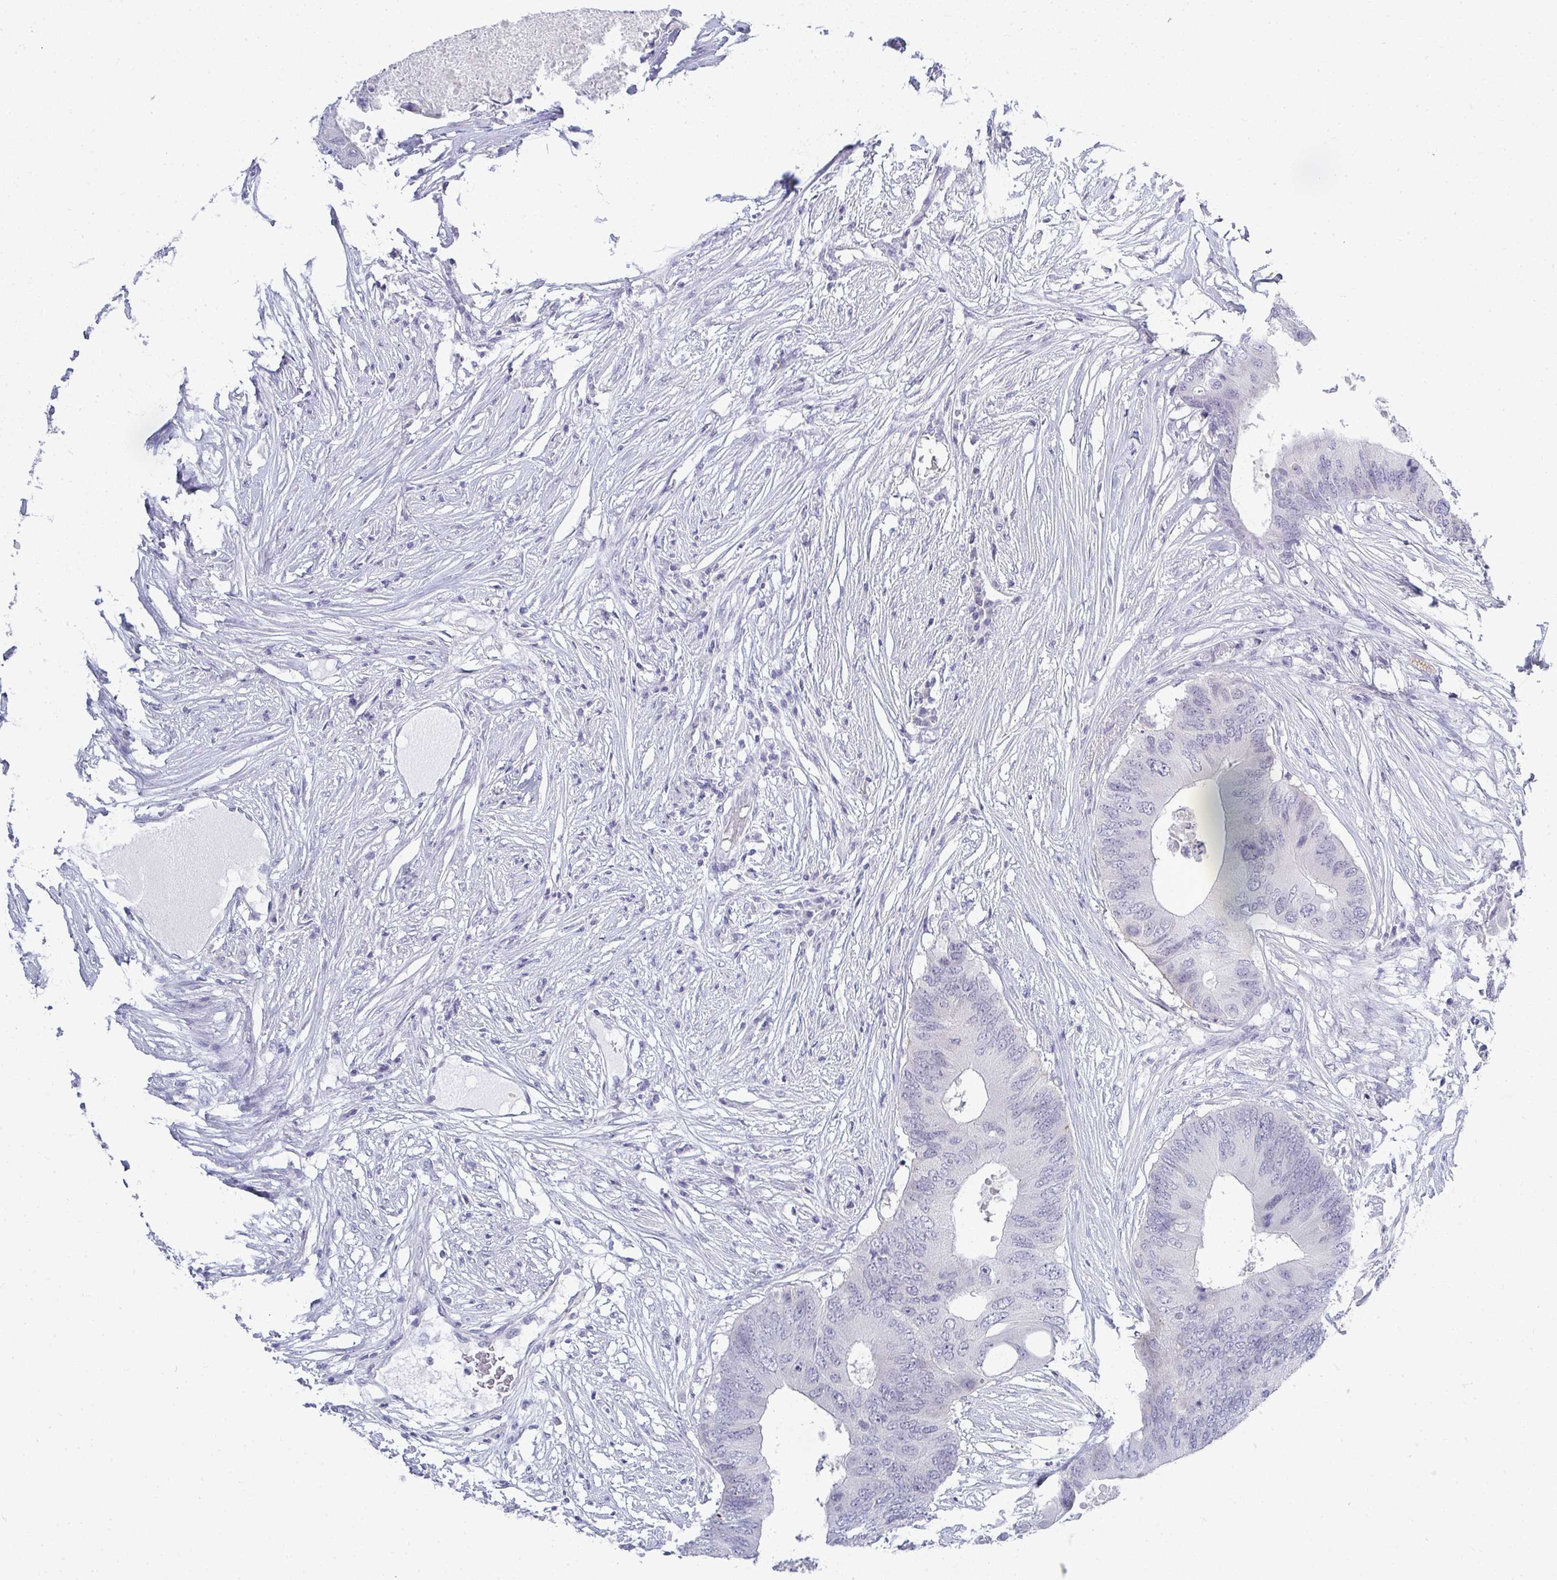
{"staining": {"intensity": "negative", "quantity": "none", "location": "none"}, "tissue": "colorectal cancer", "cell_type": "Tumor cells", "image_type": "cancer", "snomed": [{"axis": "morphology", "description": "Adenocarcinoma, NOS"}, {"axis": "topography", "description": "Colon"}], "caption": "Protein analysis of colorectal adenocarcinoma exhibits no significant expression in tumor cells.", "gene": "TMEM82", "patient": {"sex": "male", "age": 71}}